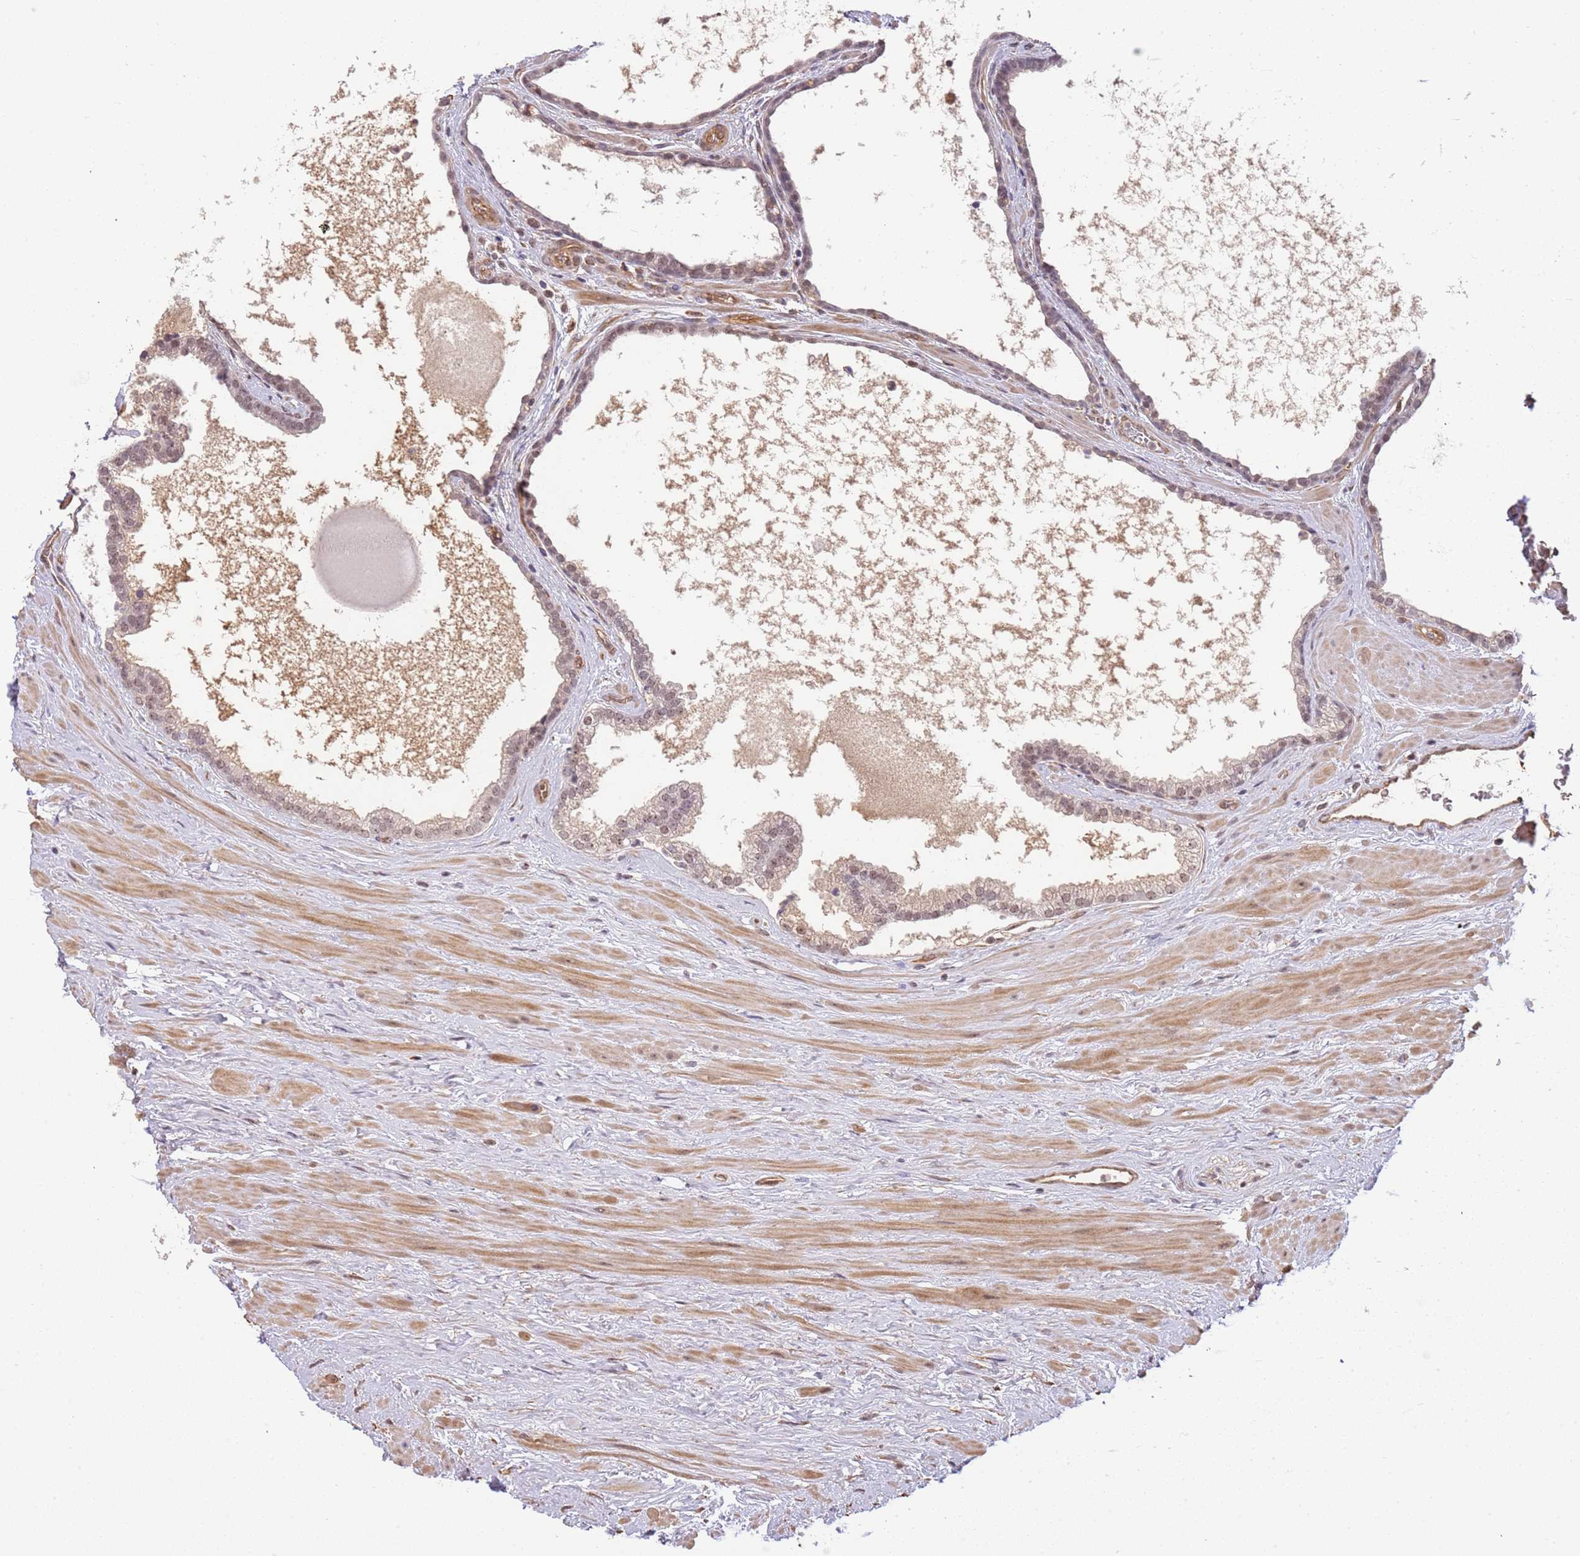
{"staining": {"intensity": "weak", "quantity": "25%-75%", "location": "nuclear"}, "tissue": "prostate", "cell_type": "Glandular cells", "image_type": "normal", "snomed": [{"axis": "morphology", "description": "Normal tissue, NOS"}, {"axis": "topography", "description": "Prostate"}], "caption": "Immunohistochemistry photomicrograph of benign prostate stained for a protein (brown), which exhibits low levels of weak nuclear expression in approximately 25%-75% of glandular cells.", "gene": "SURF2", "patient": {"sex": "male", "age": 48}}